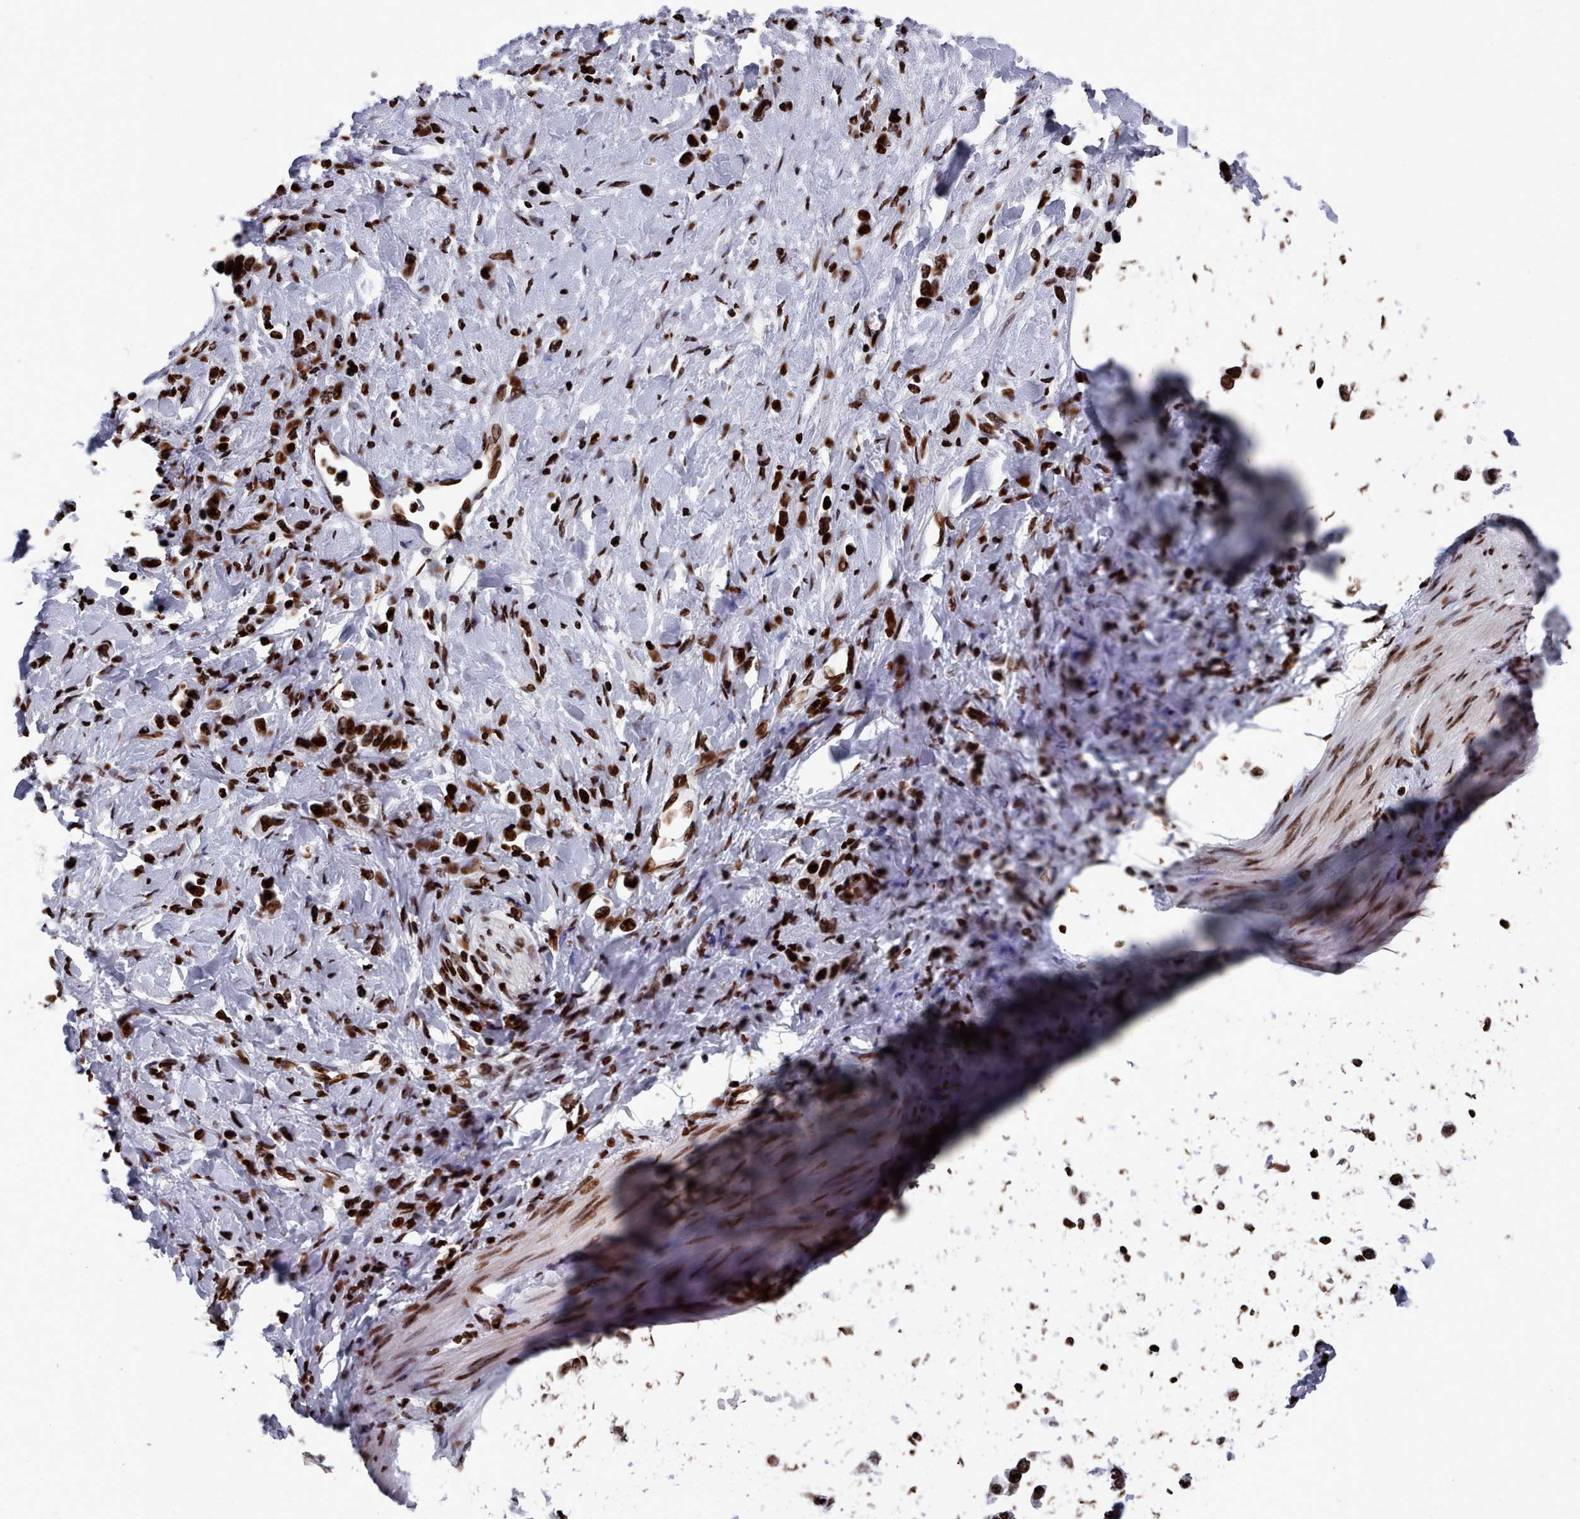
{"staining": {"intensity": "strong", "quantity": ">75%", "location": "nuclear"}, "tissue": "stomach cancer", "cell_type": "Tumor cells", "image_type": "cancer", "snomed": [{"axis": "morphology", "description": "Normal tissue, NOS"}, {"axis": "morphology", "description": "Adenocarcinoma, NOS"}, {"axis": "topography", "description": "Stomach, upper"}, {"axis": "topography", "description": "Stomach"}], "caption": "An immunohistochemistry image of neoplastic tissue is shown. Protein staining in brown highlights strong nuclear positivity in adenocarcinoma (stomach) within tumor cells. (DAB (3,3'-diaminobenzidine) IHC, brown staining for protein, blue staining for nuclei).", "gene": "PCDHB12", "patient": {"sex": "female", "age": 65}}